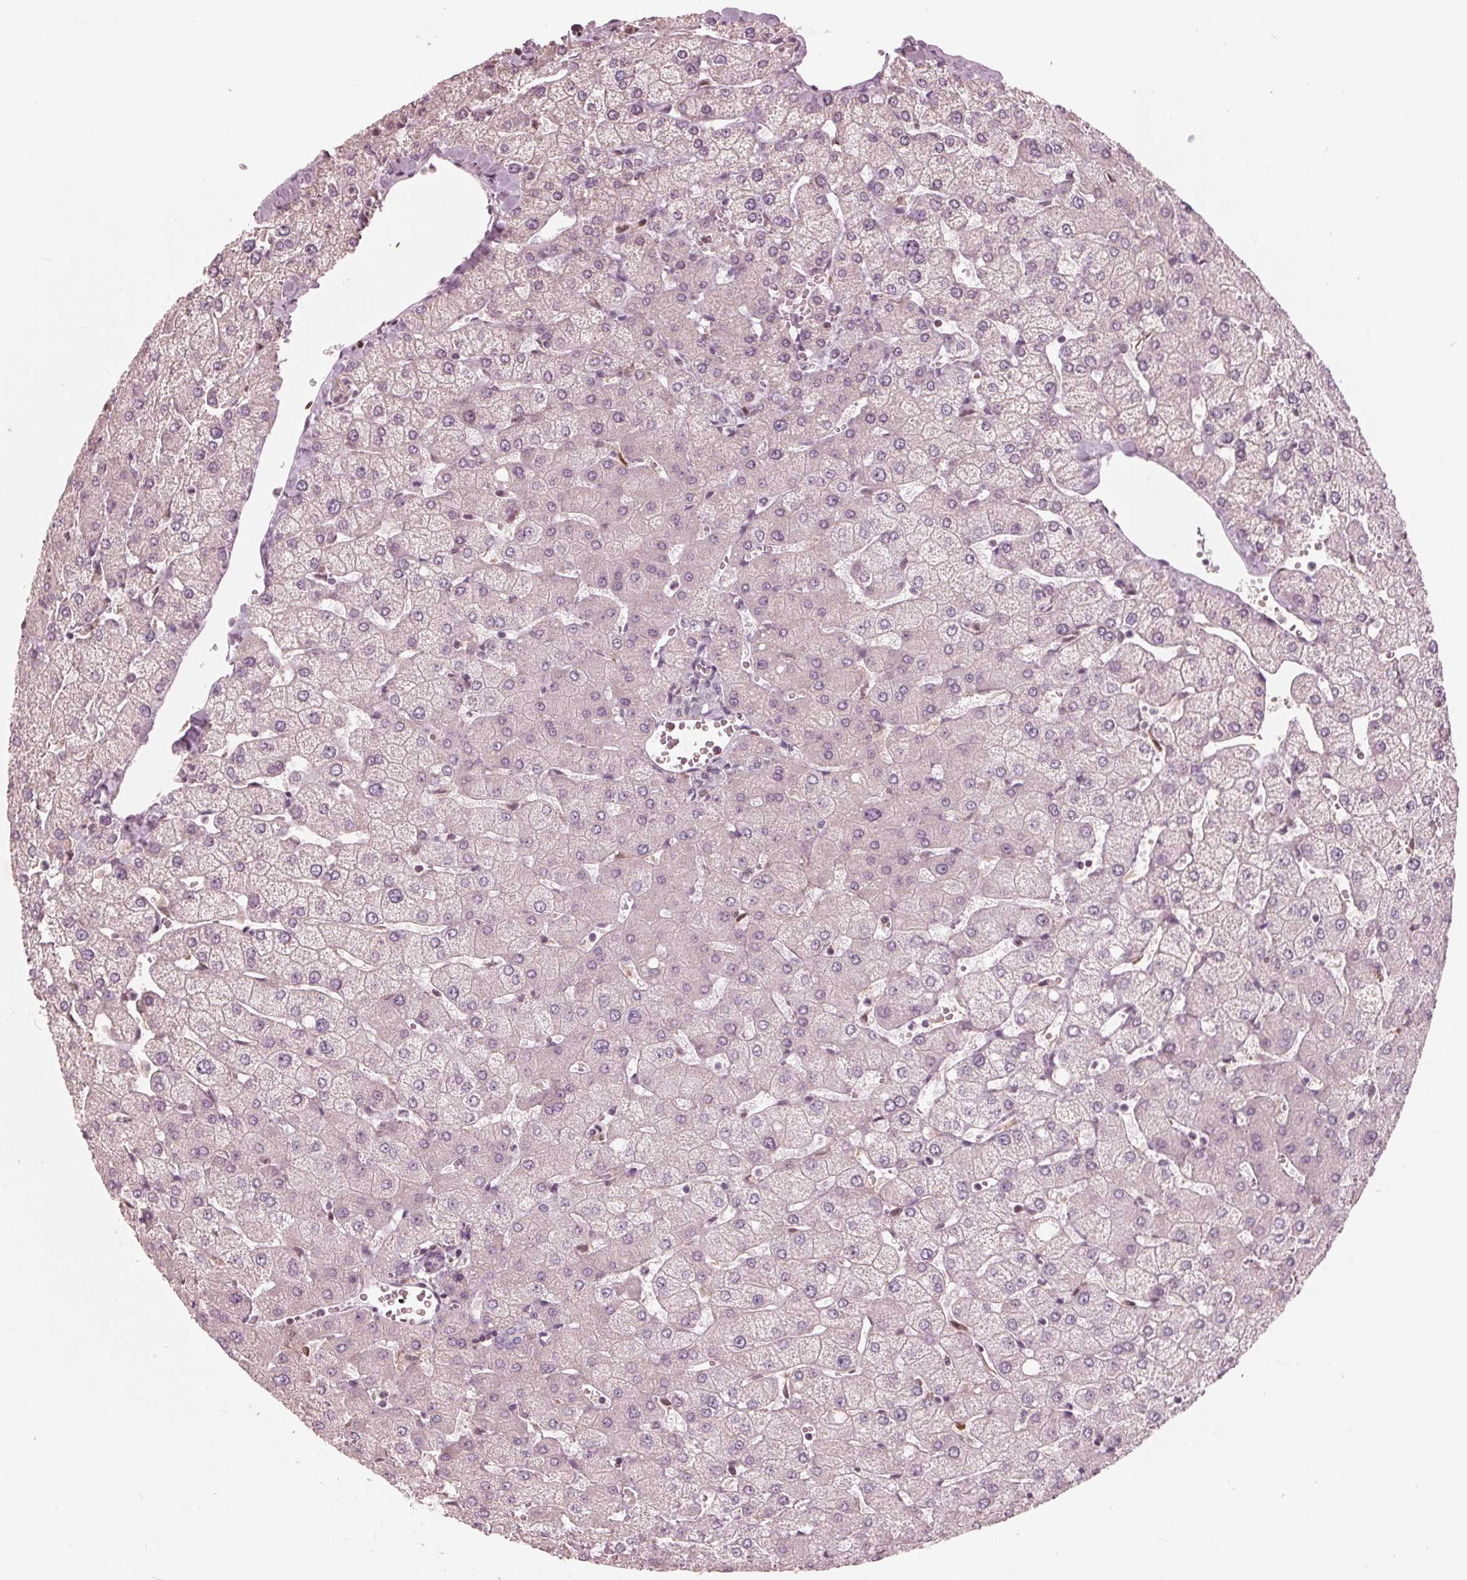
{"staining": {"intensity": "negative", "quantity": "none", "location": "none"}, "tissue": "liver", "cell_type": "Cholangiocytes", "image_type": "normal", "snomed": [{"axis": "morphology", "description": "Normal tissue, NOS"}, {"axis": "topography", "description": "Liver"}], "caption": "High power microscopy micrograph of an immunohistochemistry (IHC) micrograph of unremarkable liver, revealing no significant positivity in cholangiocytes. (DAB immunohistochemistry visualized using brightfield microscopy, high magnification).", "gene": "ING3", "patient": {"sex": "female", "age": 54}}